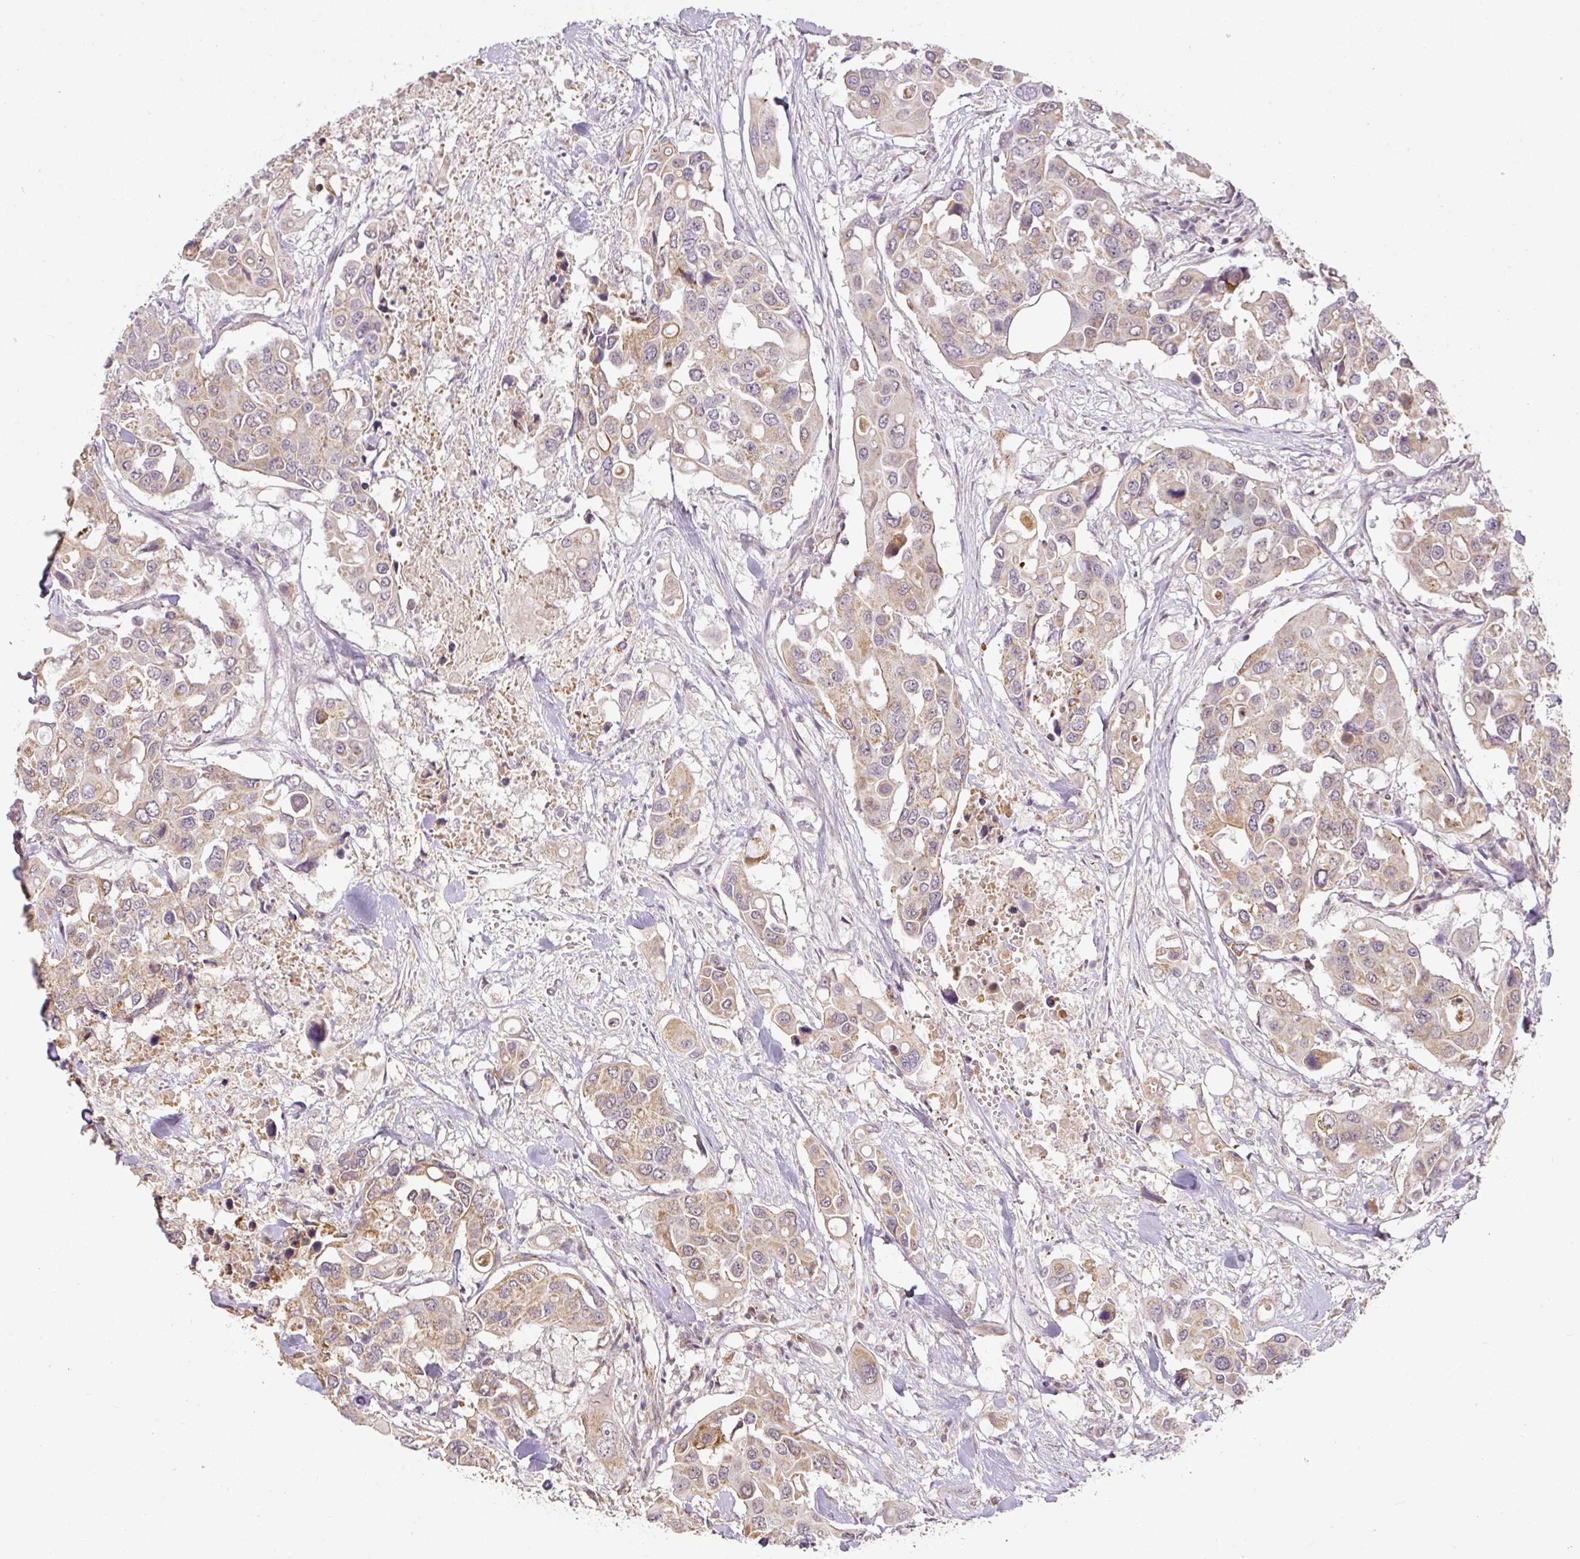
{"staining": {"intensity": "moderate", "quantity": ">75%", "location": "cytoplasmic/membranous"}, "tissue": "colorectal cancer", "cell_type": "Tumor cells", "image_type": "cancer", "snomed": [{"axis": "morphology", "description": "Adenocarcinoma, NOS"}, {"axis": "topography", "description": "Colon"}], "caption": "IHC (DAB) staining of human colorectal cancer reveals moderate cytoplasmic/membranous protein positivity in about >75% of tumor cells.", "gene": "MYOM2", "patient": {"sex": "male", "age": 77}}